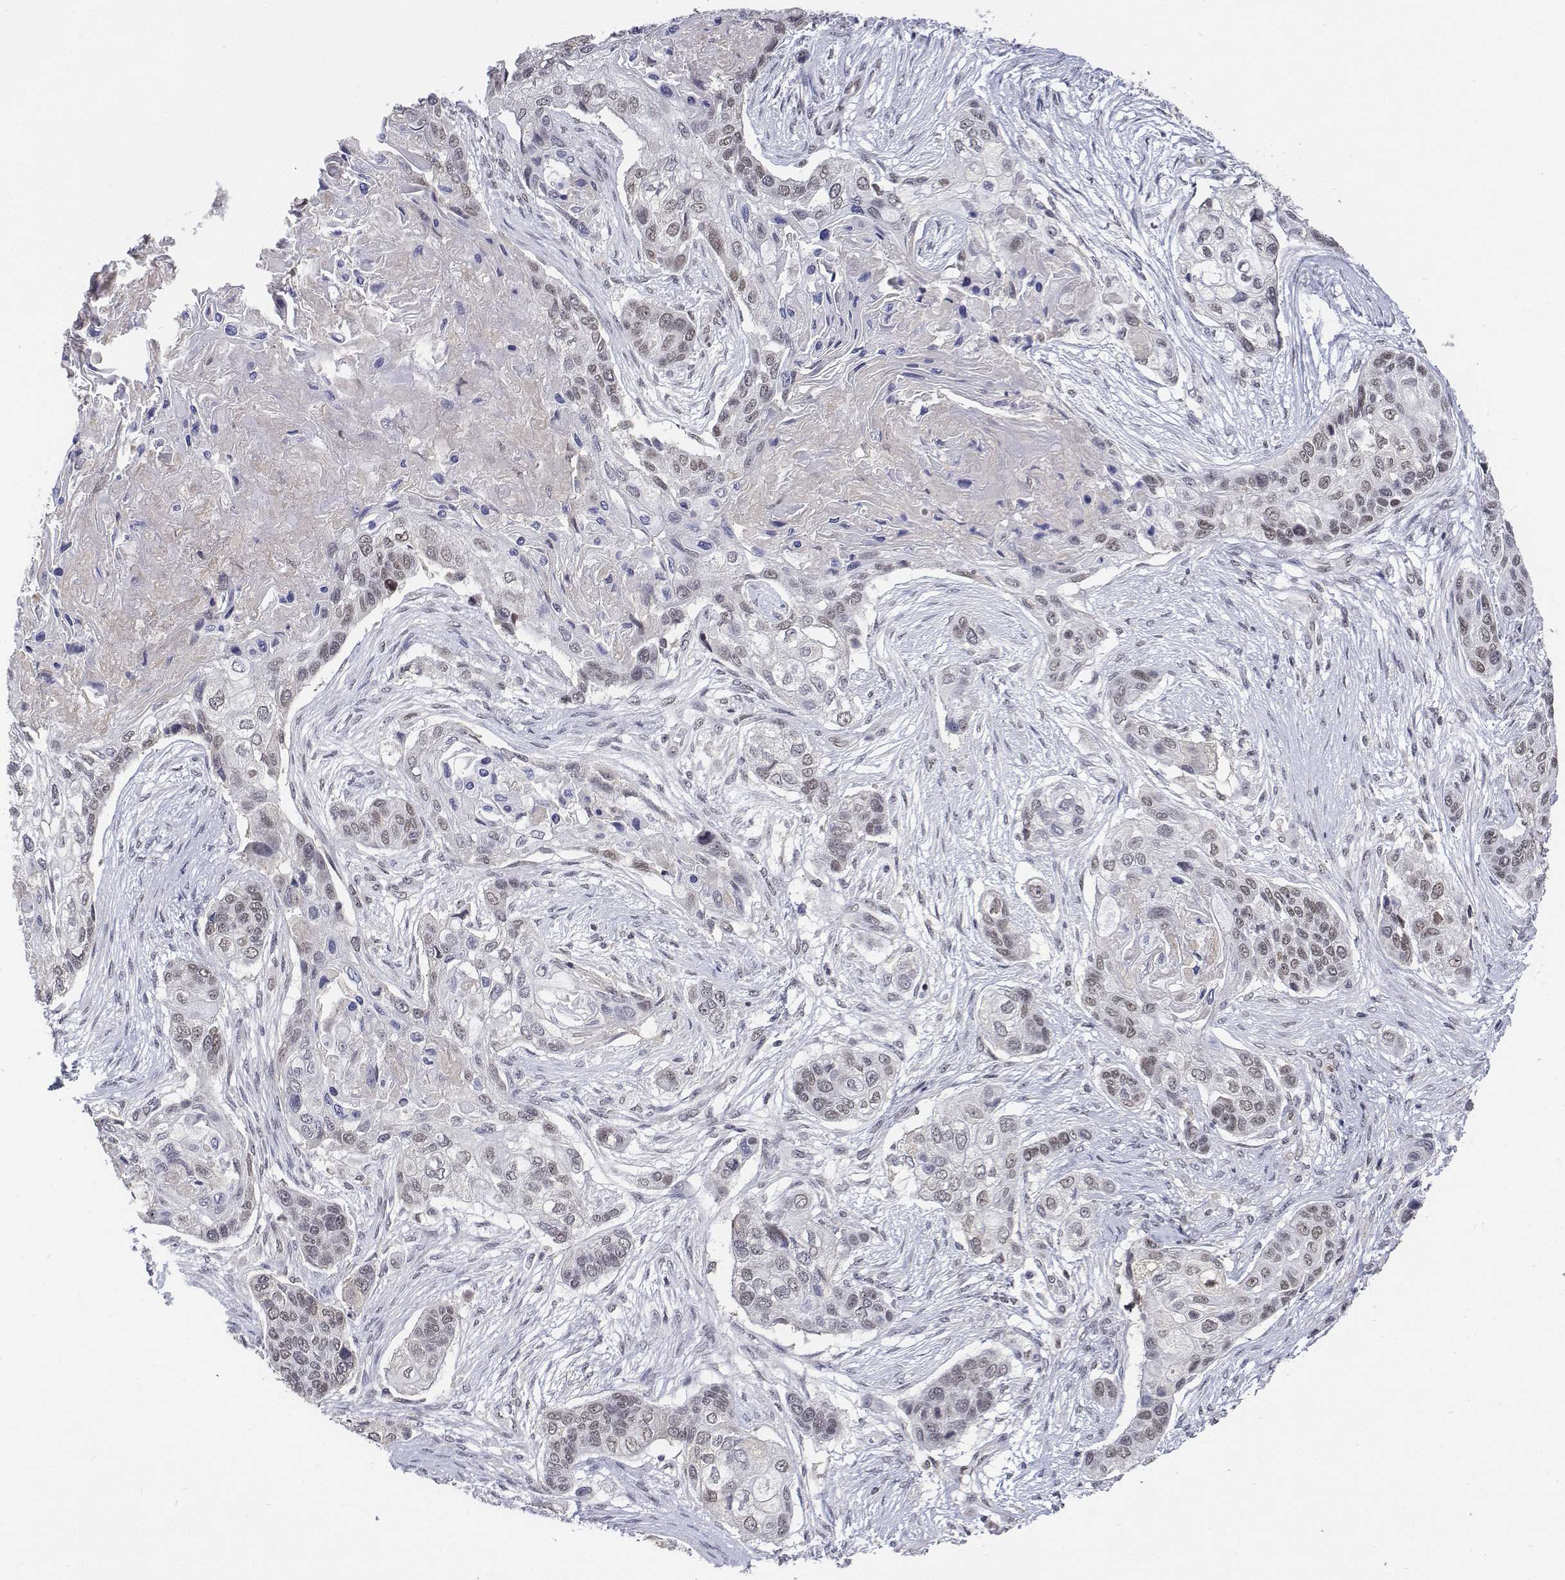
{"staining": {"intensity": "negative", "quantity": "none", "location": "none"}, "tissue": "lung cancer", "cell_type": "Tumor cells", "image_type": "cancer", "snomed": [{"axis": "morphology", "description": "Squamous cell carcinoma, NOS"}, {"axis": "topography", "description": "Lung"}], "caption": "IHC histopathology image of neoplastic tissue: lung cancer (squamous cell carcinoma) stained with DAB reveals no significant protein positivity in tumor cells.", "gene": "ATRX", "patient": {"sex": "male", "age": 69}}